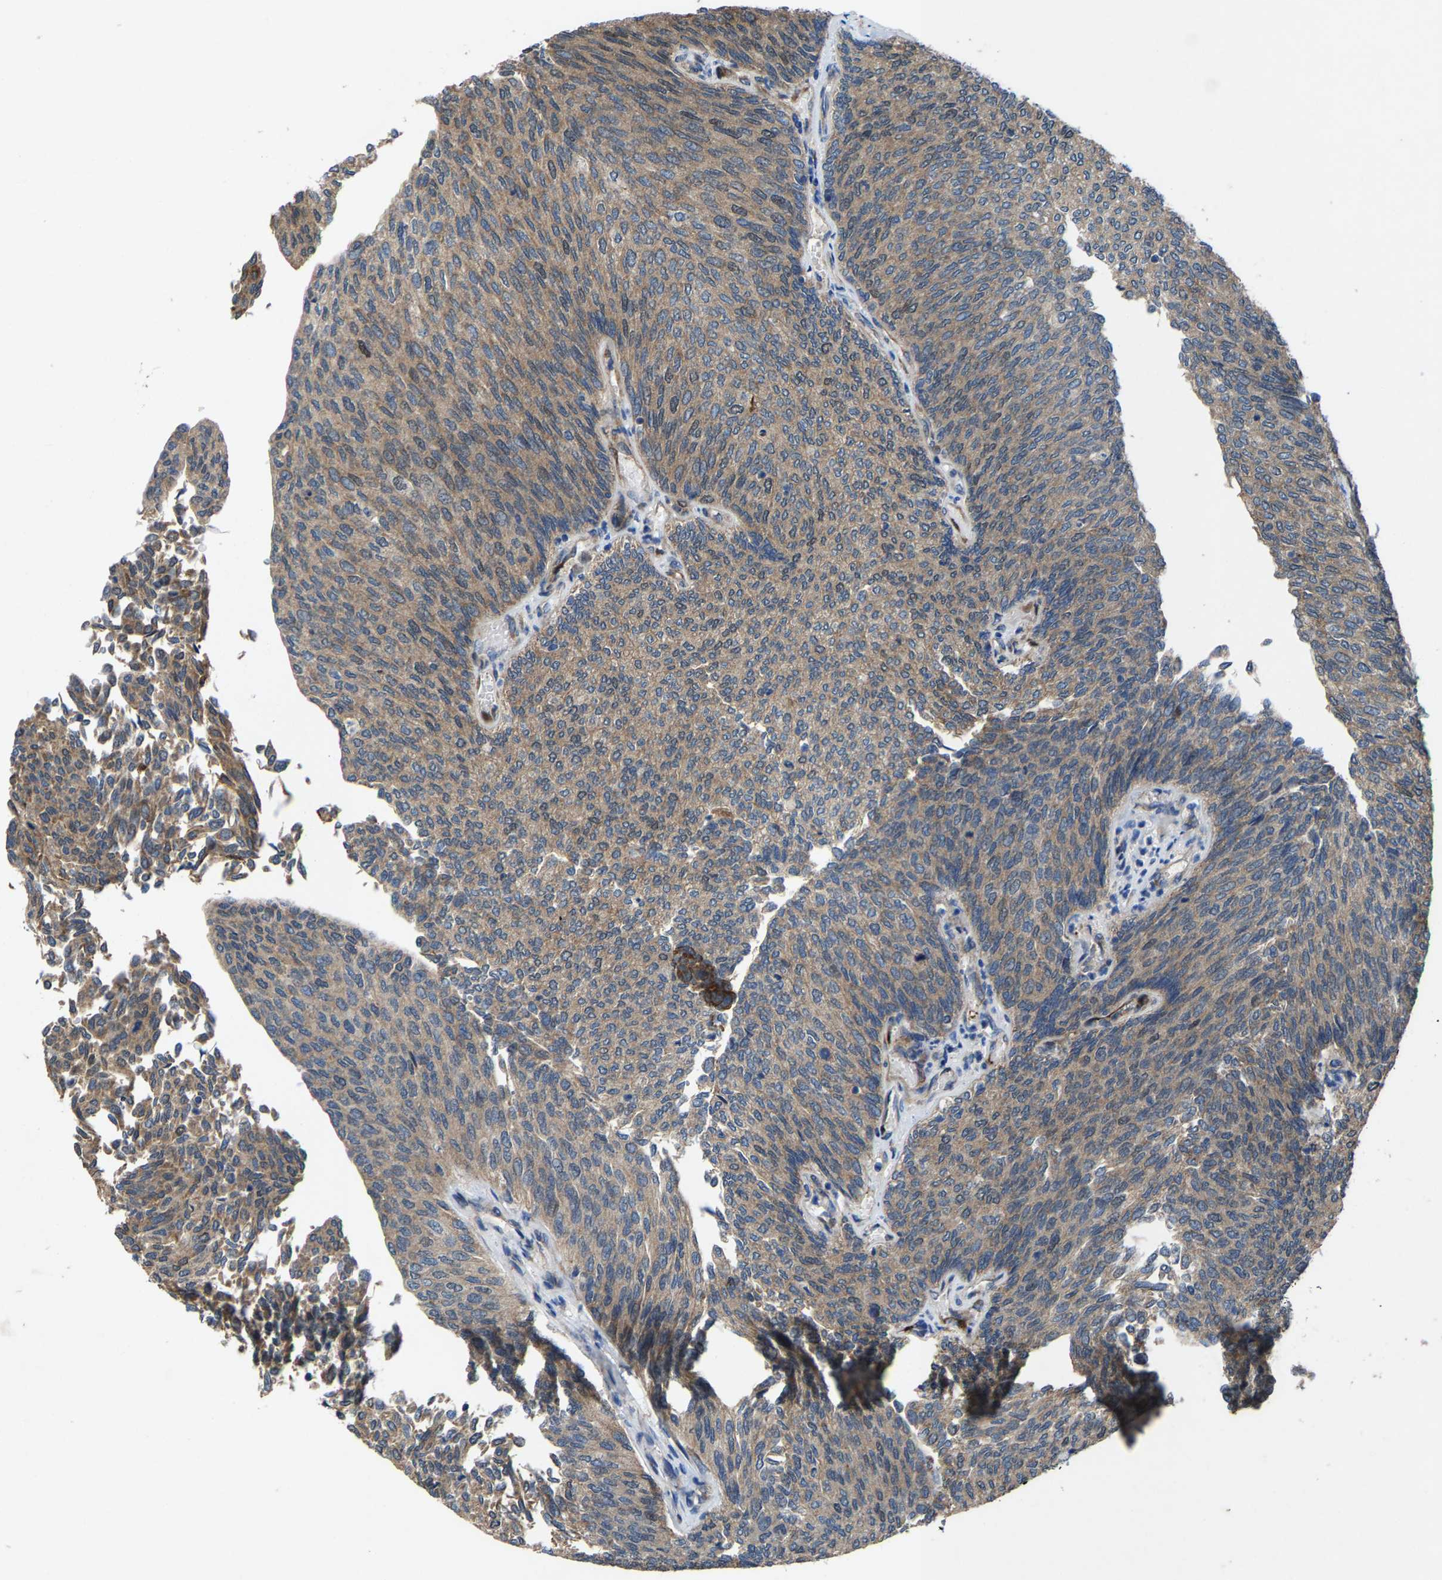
{"staining": {"intensity": "moderate", "quantity": ">75%", "location": "cytoplasmic/membranous"}, "tissue": "urothelial cancer", "cell_type": "Tumor cells", "image_type": "cancer", "snomed": [{"axis": "morphology", "description": "Urothelial carcinoma, Low grade"}, {"axis": "topography", "description": "Urinary bladder"}], "caption": "Tumor cells demonstrate moderate cytoplasmic/membranous staining in approximately >75% of cells in urothelial carcinoma (low-grade). Using DAB (3,3'-diaminobenzidine) (brown) and hematoxylin (blue) stains, captured at high magnification using brightfield microscopy.", "gene": "PDP1", "patient": {"sex": "female", "age": 79}}